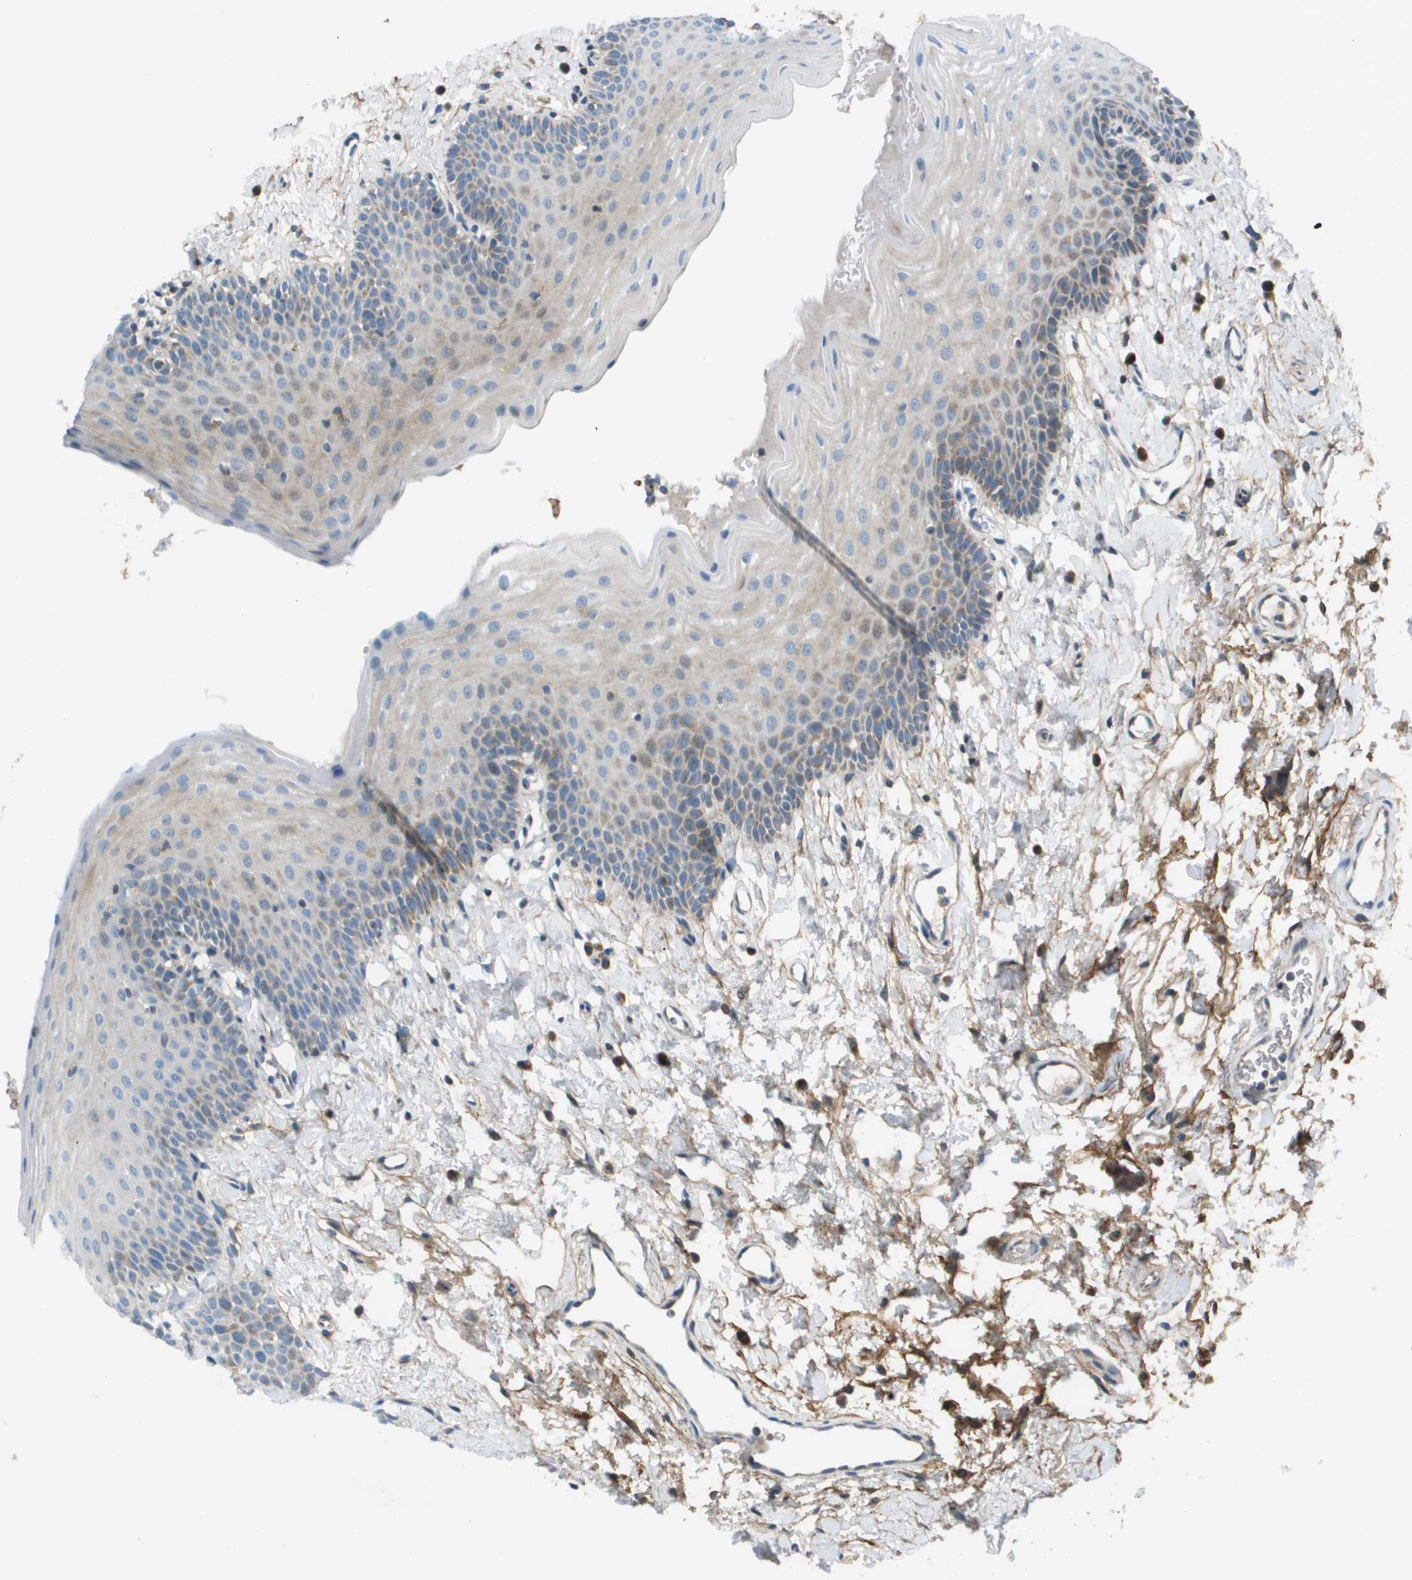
{"staining": {"intensity": "moderate", "quantity": "<25%", "location": "cytoplasmic/membranous"}, "tissue": "oral mucosa", "cell_type": "Squamous epithelial cells", "image_type": "normal", "snomed": [{"axis": "morphology", "description": "Normal tissue, NOS"}, {"axis": "topography", "description": "Oral tissue"}], "caption": "IHC of unremarkable oral mucosa exhibits low levels of moderate cytoplasmic/membranous staining in about <25% of squamous epithelial cells. Using DAB (3,3'-diaminobenzidine) (brown) and hematoxylin (blue) stains, captured at high magnification using brightfield microscopy.", "gene": "GALNT6", "patient": {"sex": "male", "age": 66}}